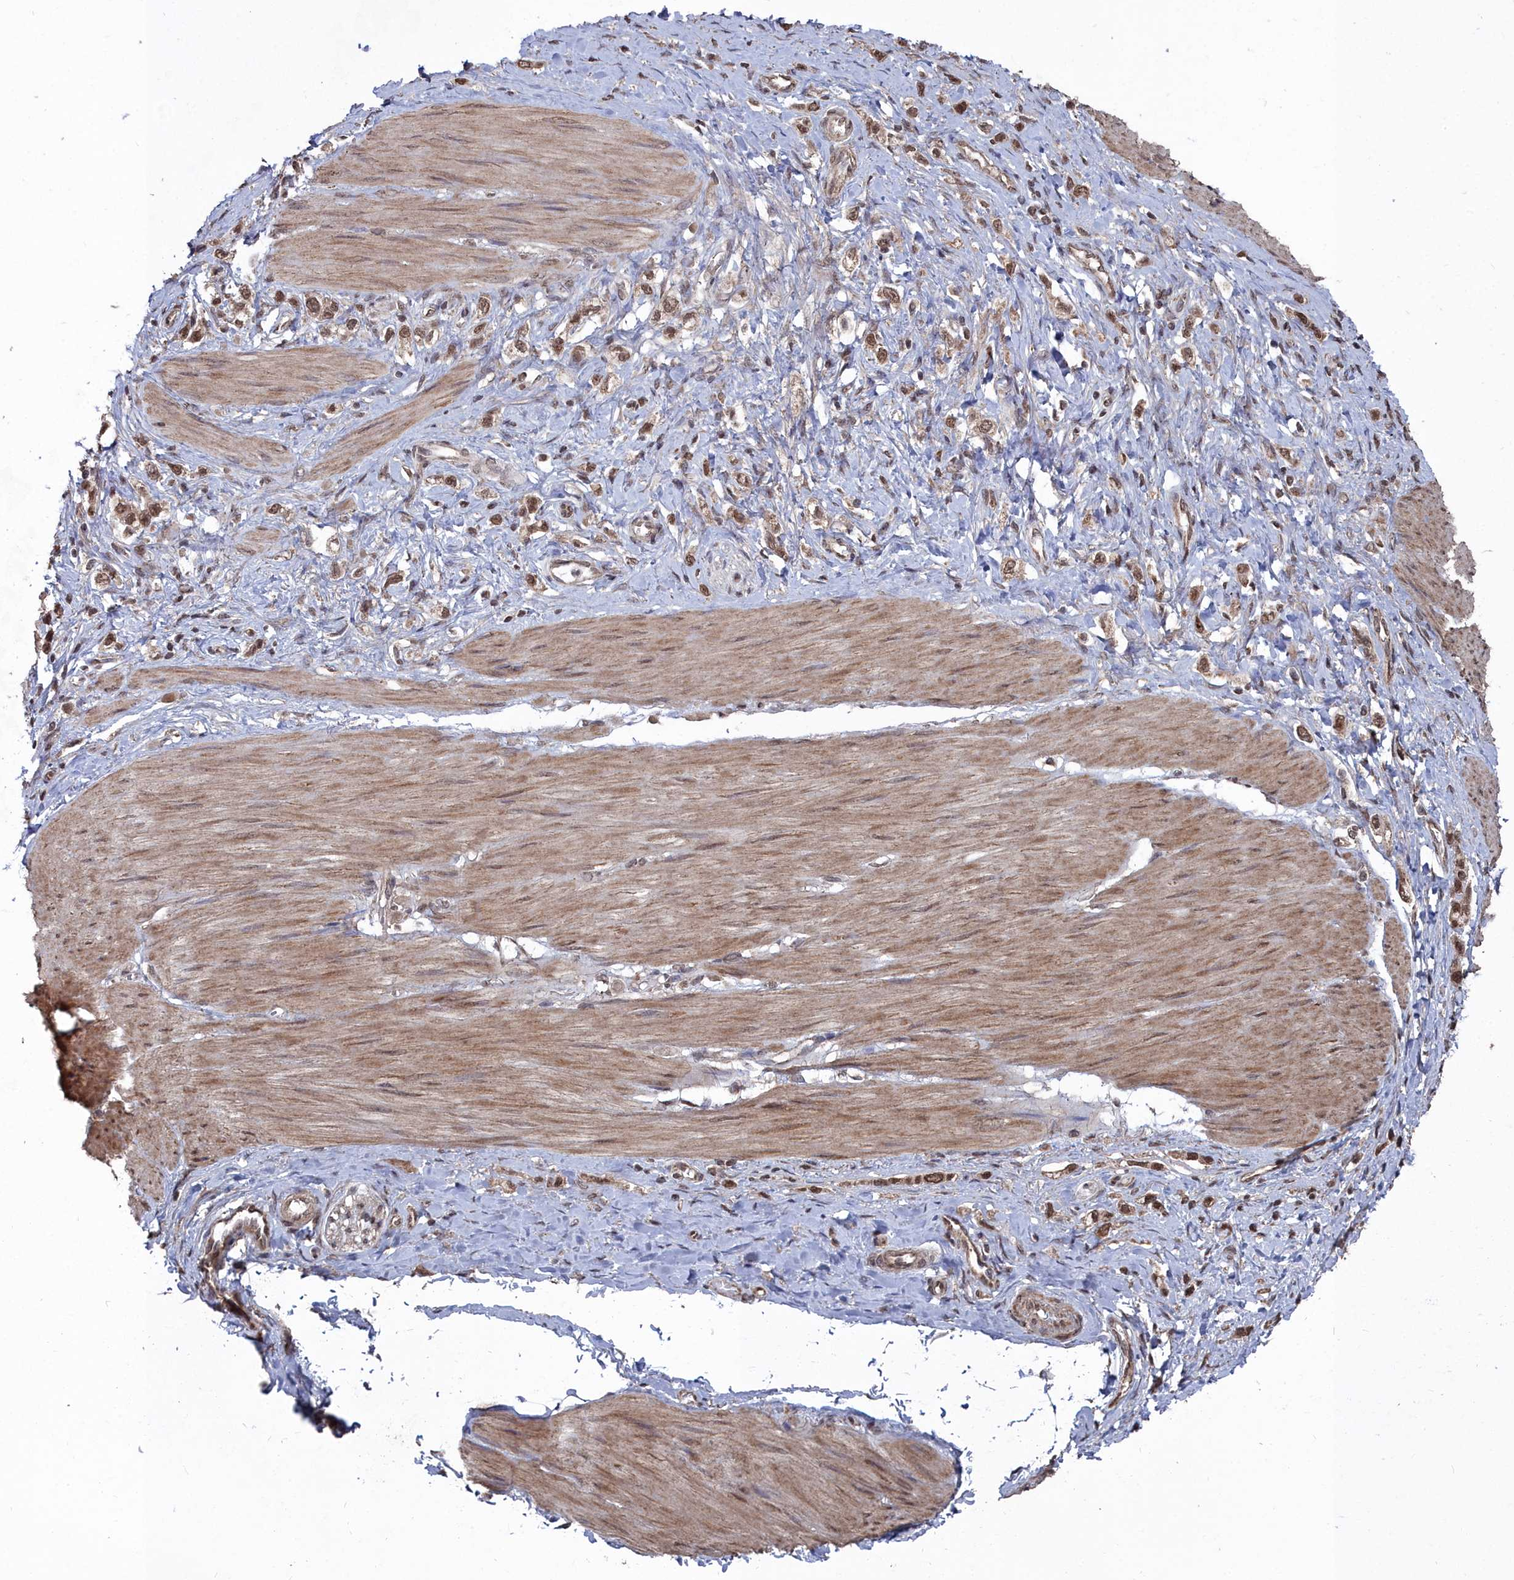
{"staining": {"intensity": "moderate", "quantity": ">75%", "location": "nuclear"}, "tissue": "stomach cancer", "cell_type": "Tumor cells", "image_type": "cancer", "snomed": [{"axis": "morphology", "description": "Adenocarcinoma, NOS"}, {"axis": "topography", "description": "Stomach"}], "caption": "This photomicrograph shows stomach cancer stained with immunohistochemistry to label a protein in brown. The nuclear of tumor cells show moderate positivity for the protein. Nuclei are counter-stained blue.", "gene": "CCNP", "patient": {"sex": "female", "age": 65}}